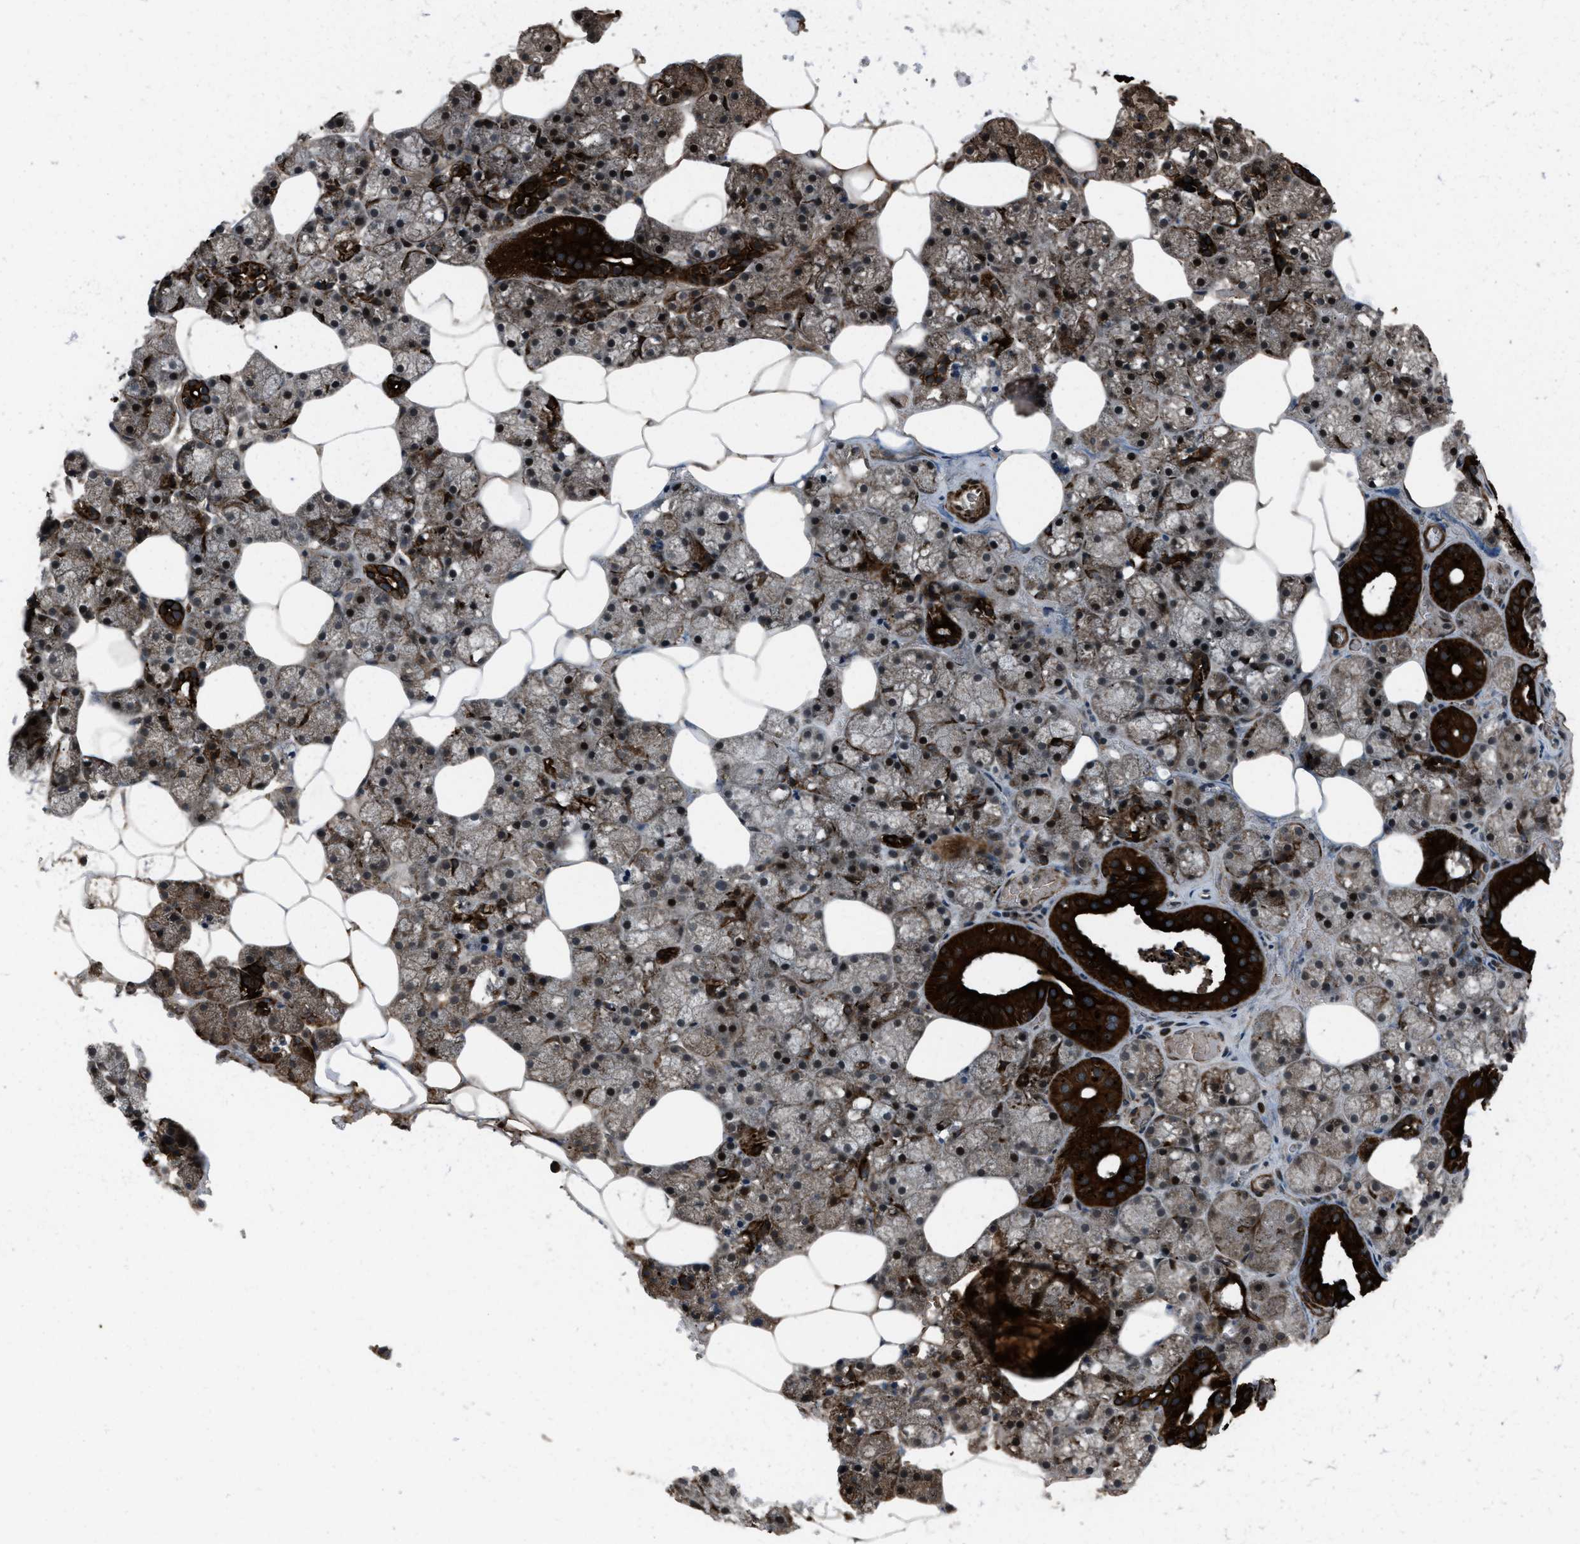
{"staining": {"intensity": "strong", "quantity": ">75%", "location": "cytoplasmic/membranous,nuclear"}, "tissue": "salivary gland", "cell_type": "Glandular cells", "image_type": "normal", "snomed": [{"axis": "morphology", "description": "Normal tissue, NOS"}, {"axis": "topography", "description": "Salivary gland"}], "caption": "Immunohistochemistry (IHC) photomicrograph of normal human salivary gland stained for a protein (brown), which displays high levels of strong cytoplasmic/membranous,nuclear positivity in about >75% of glandular cells.", "gene": "IRAK4", "patient": {"sex": "male", "age": 62}}